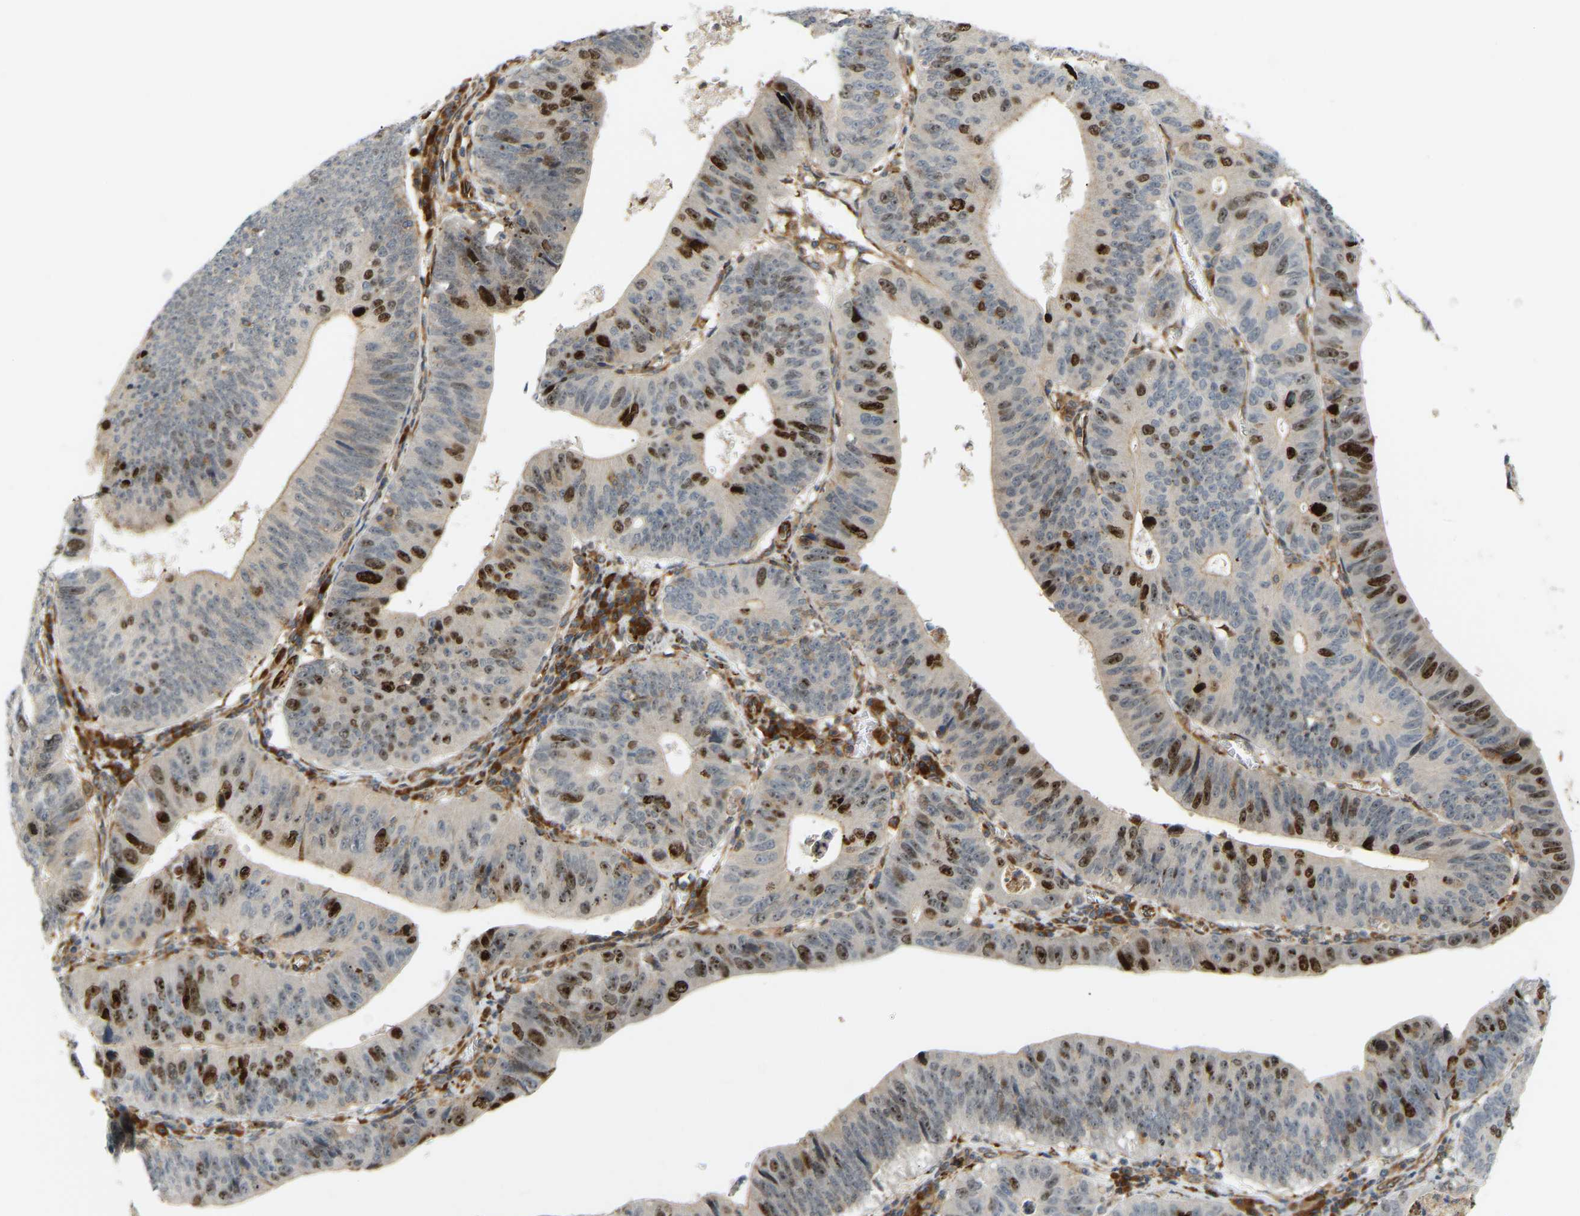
{"staining": {"intensity": "strong", "quantity": "25%-75%", "location": "nuclear"}, "tissue": "stomach cancer", "cell_type": "Tumor cells", "image_type": "cancer", "snomed": [{"axis": "morphology", "description": "Adenocarcinoma, NOS"}, {"axis": "topography", "description": "Stomach"}], "caption": "IHC (DAB) staining of stomach adenocarcinoma shows strong nuclear protein positivity in about 25%-75% of tumor cells.", "gene": "PLCG2", "patient": {"sex": "male", "age": 59}}